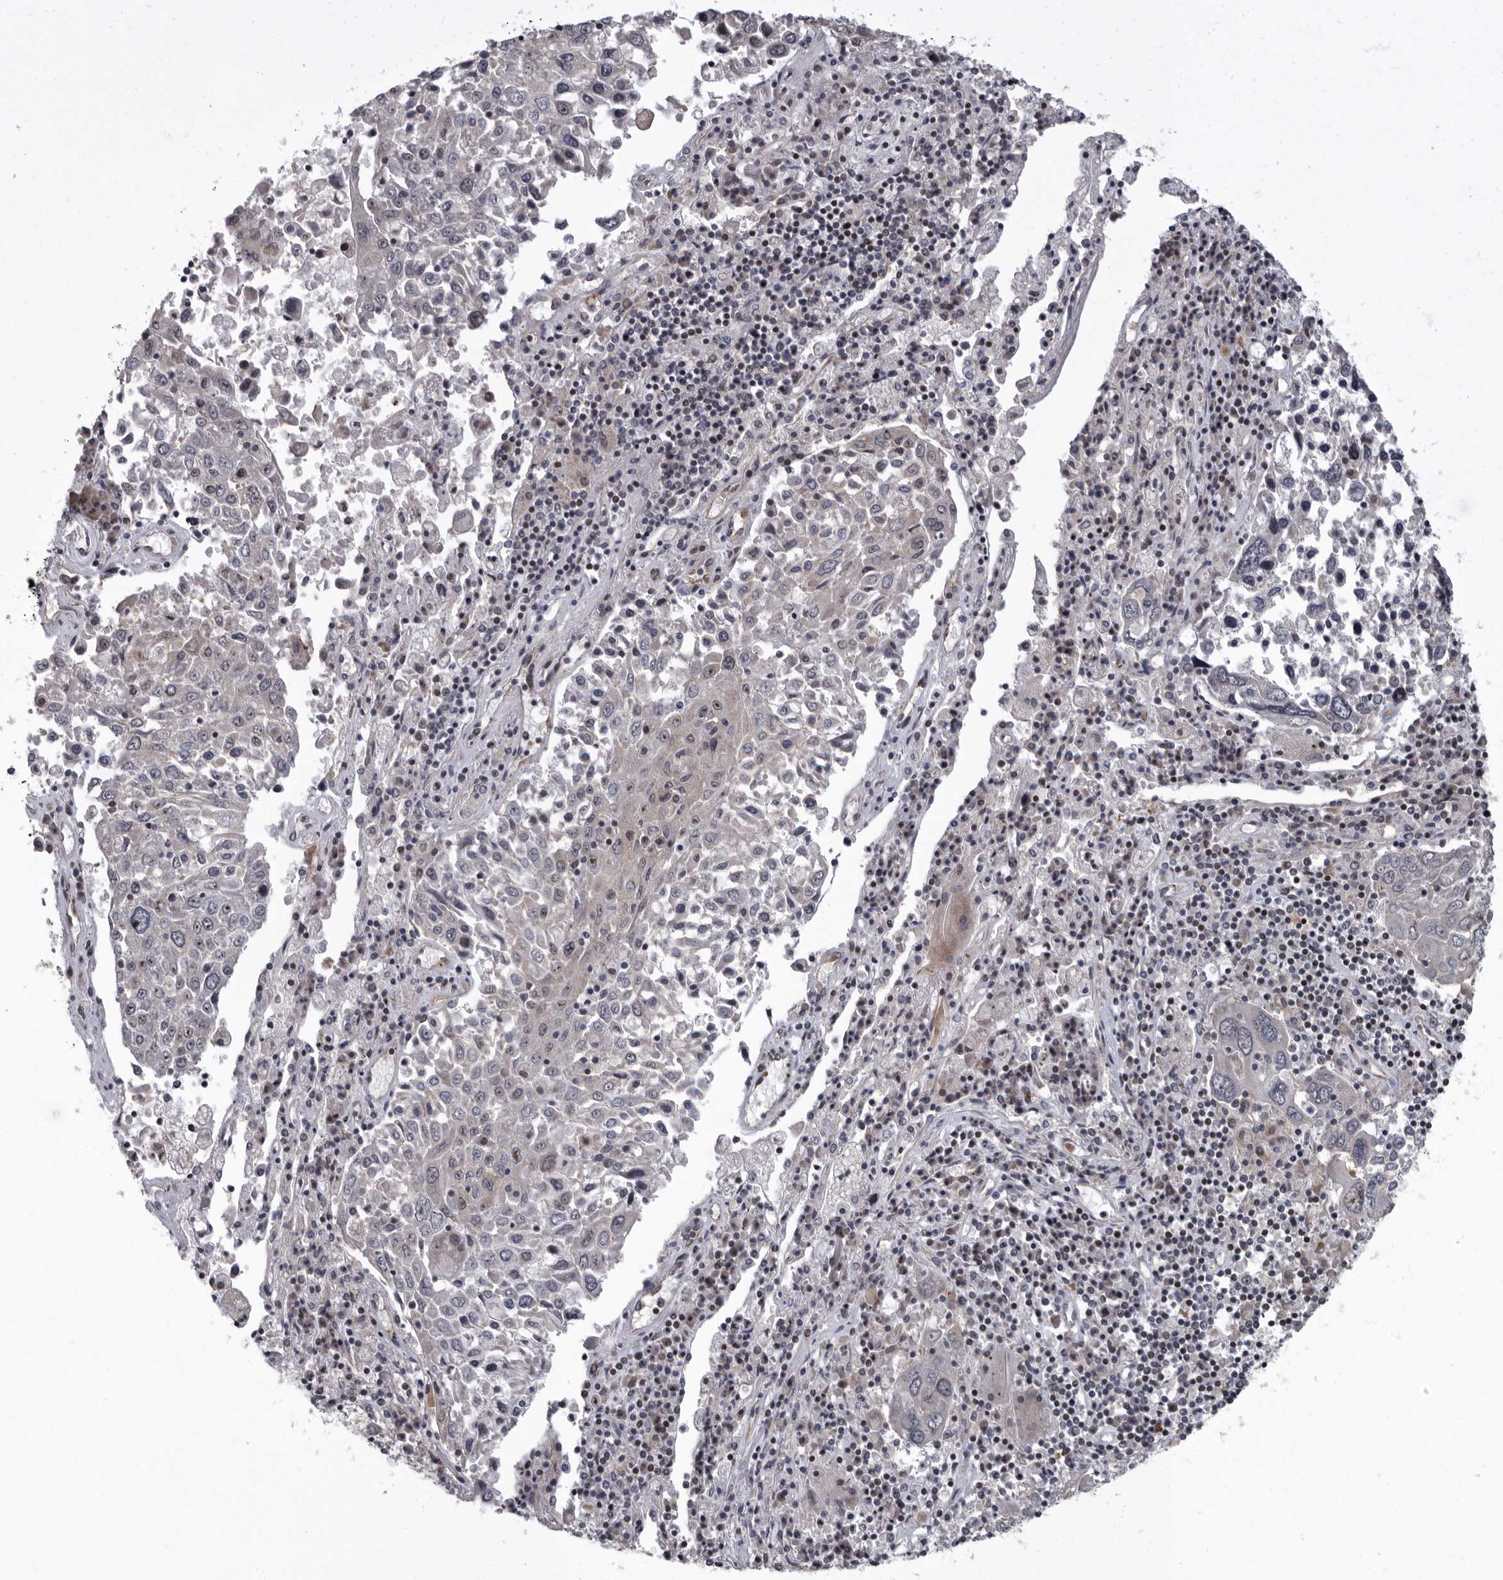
{"staining": {"intensity": "negative", "quantity": "none", "location": "none"}, "tissue": "lung cancer", "cell_type": "Tumor cells", "image_type": "cancer", "snomed": [{"axis": "morphology", "description": "Squamous cell carcinoma, NOS"}, {"axis": "topography", "description": "Lung"}], "caption": "The micrograph reveals no significant positivity in tumor cells of squamous cell carcinoma (lung).", "gene": "PDCD11", "patient": {"sex": "male", "age": 65}}